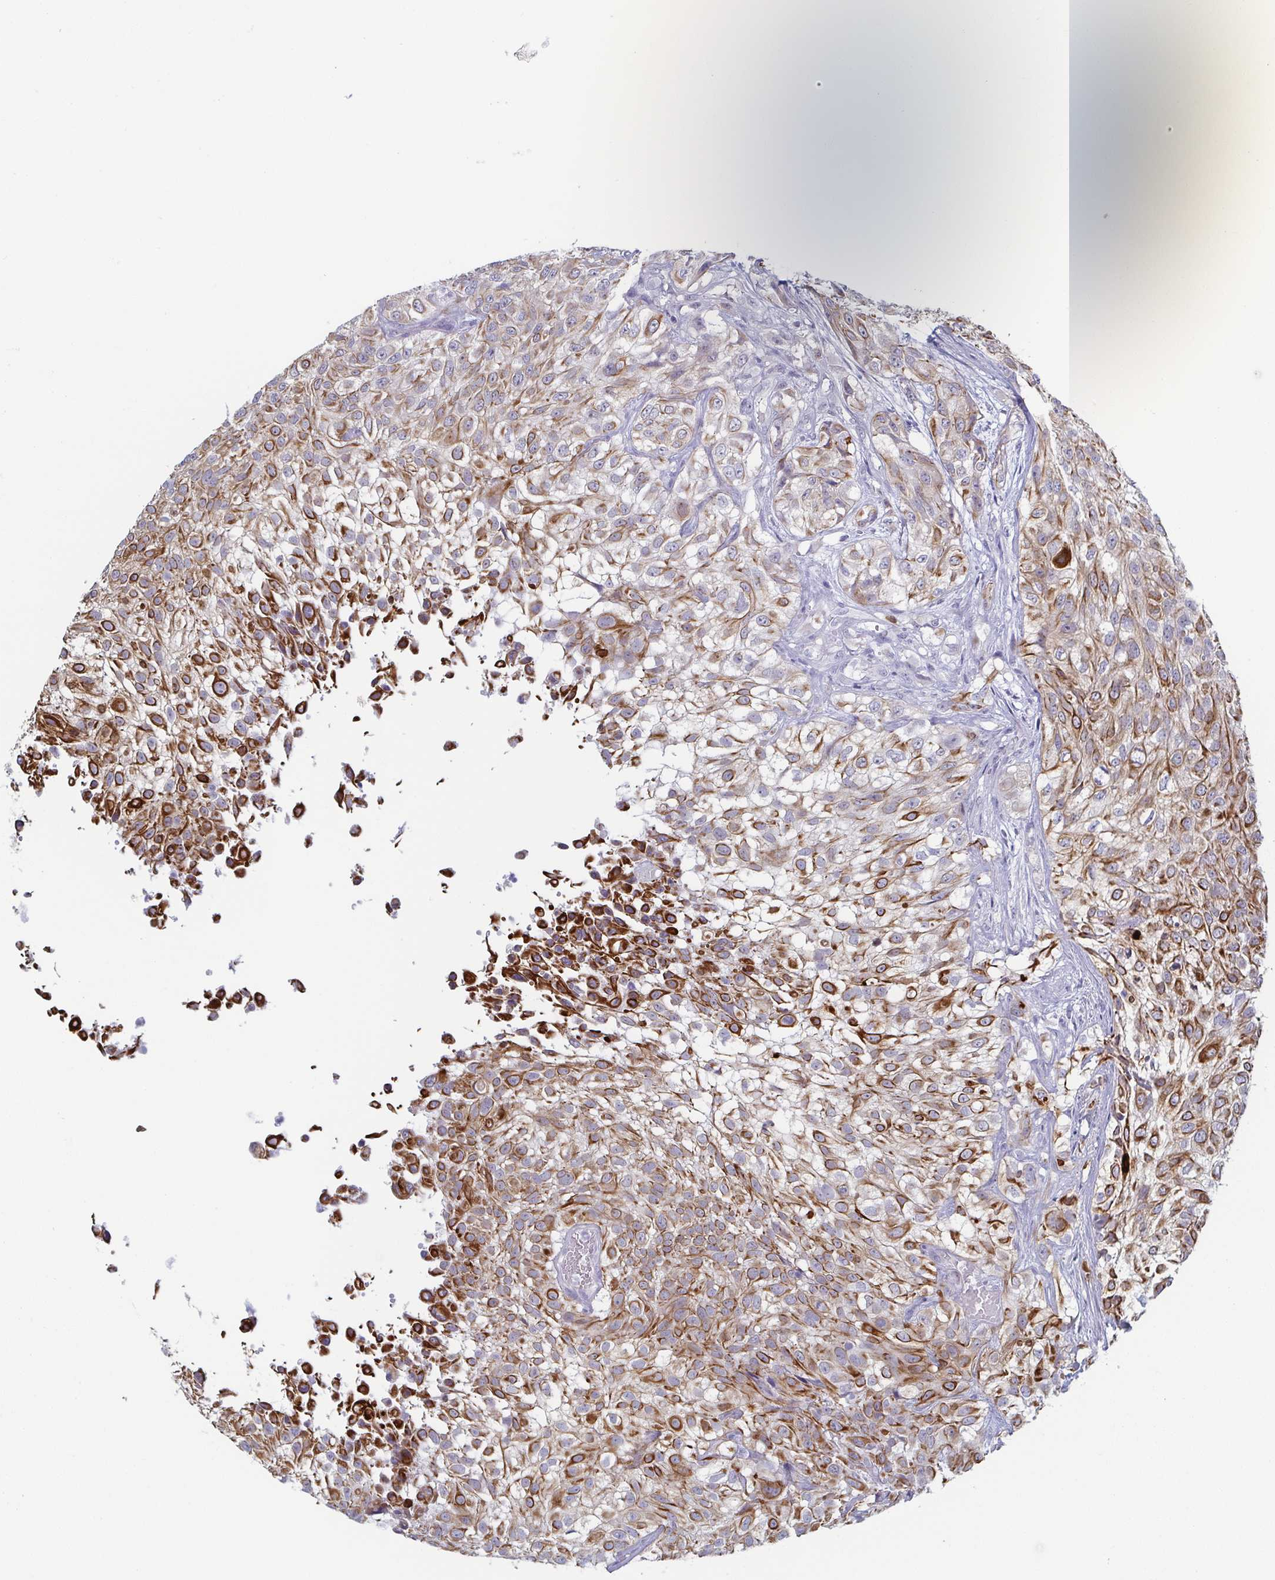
{"staining": {"intensity": "moderate", "quantity": ">75%", "location": "cytoplasmic/membranous"}, "tissue": "urothelial cancer", "cell_type": "Tumor cells", "image_type": "cancer", "snomed": [{"axis": "morphology", "description": "Urothelial carcinoma, High grade"}, {"axis": "topography", "description": "Urinary bladder"}], "caption": "An image of urothelial carcinoma (high-grade) stained for a protein exhibits moderate cytoplasmic/membranous brown staining in tumor cells.", "gene": "RHOV", "patient": {"sex": "male", "age": 56}}